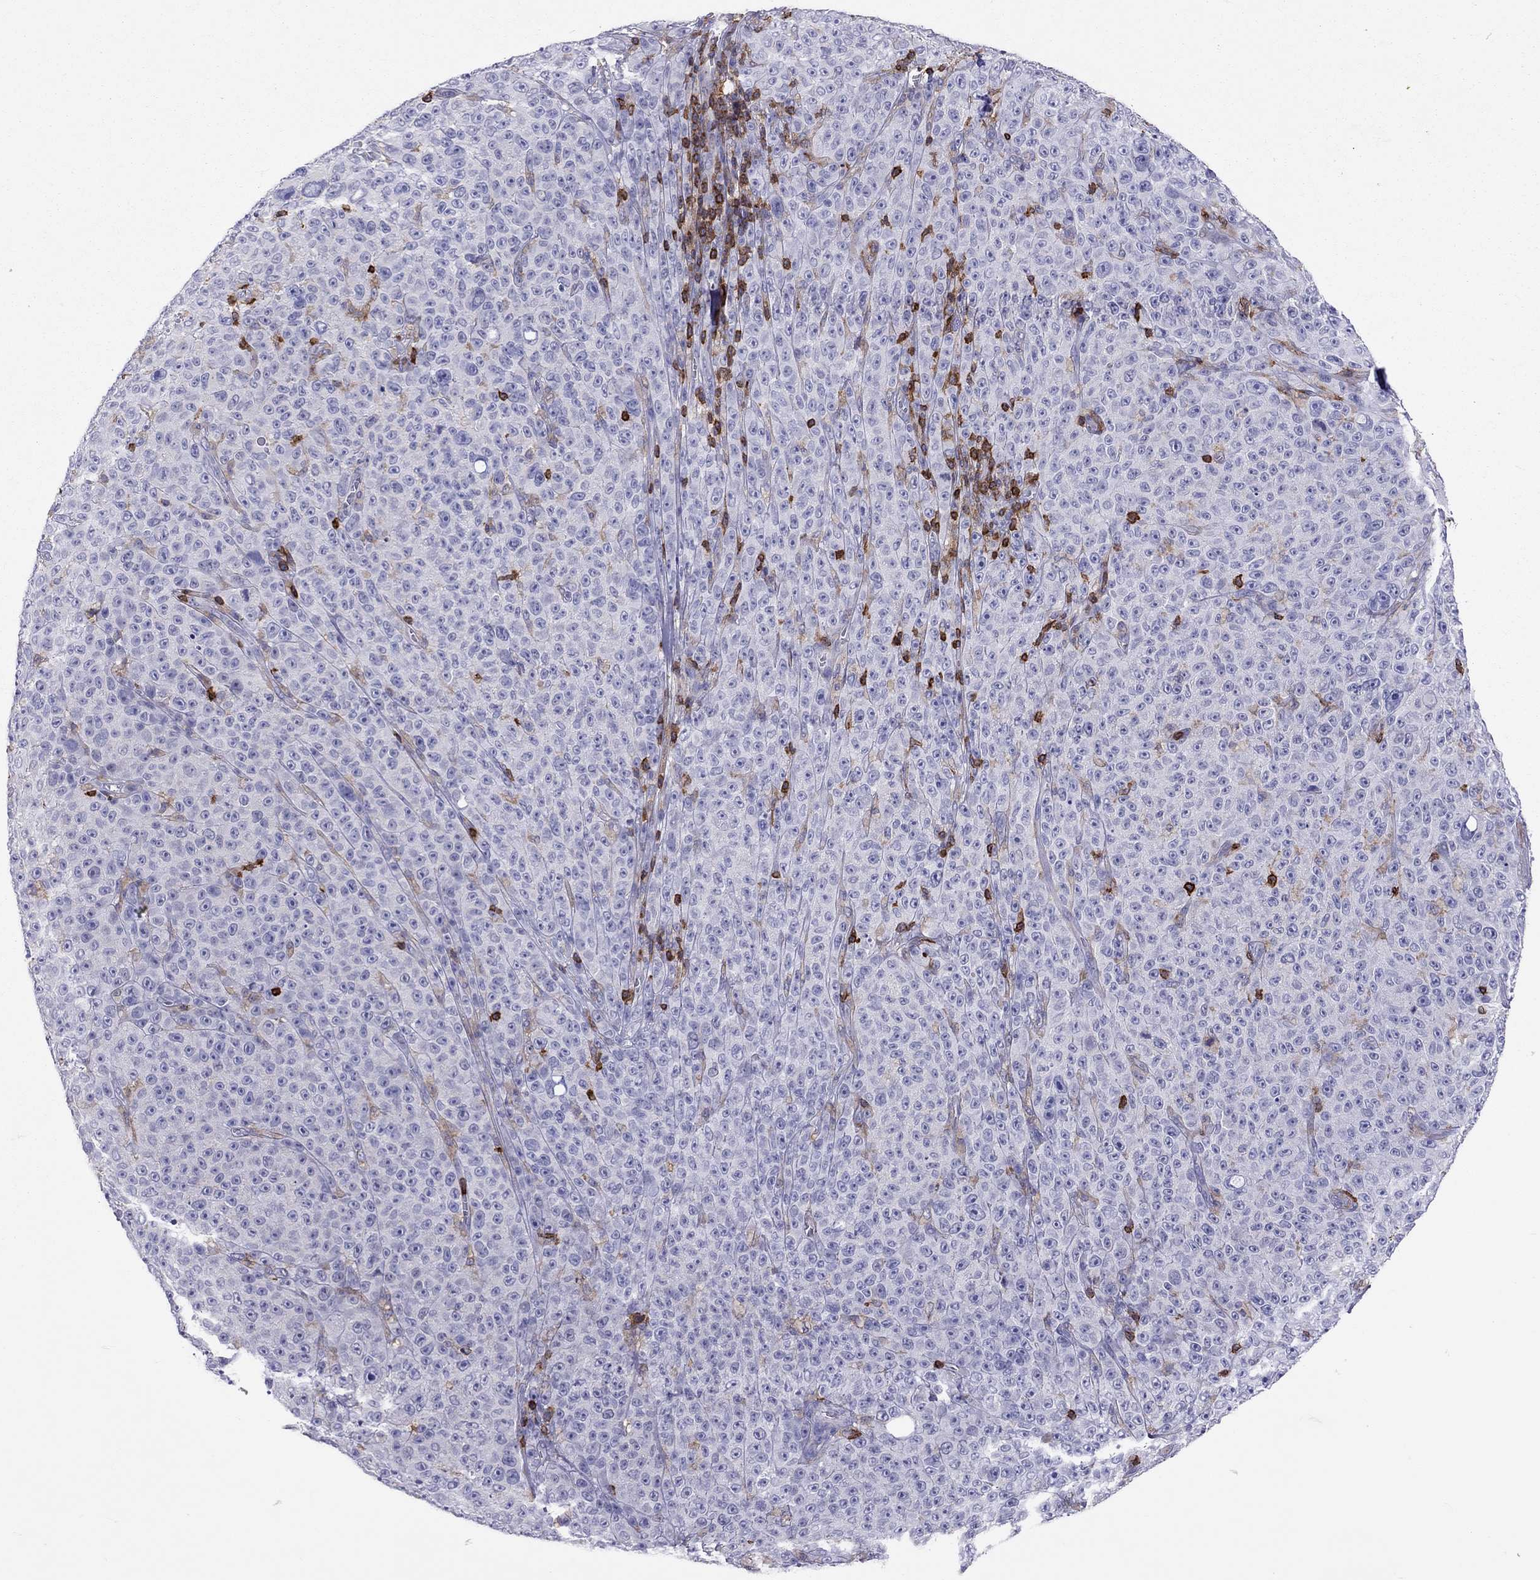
{"staining": {"intensity": "negative", "quantity": "none", "location": "none"}, "tissue": "melanoma", "cell_type": "Tumor cells", "image_type": "cancer", "snomed": [{"axis": "morphology", "description": "Malignant melanoma, NOS"}, {"axis": "topography", "description": "Skin"}], "caption": "DAB immunohistochemical staining of human malignant melanoma exhibits no significant staining in tumor cells.", "gene": "MND1", "patient": {"sex": "female", "age": 82}}